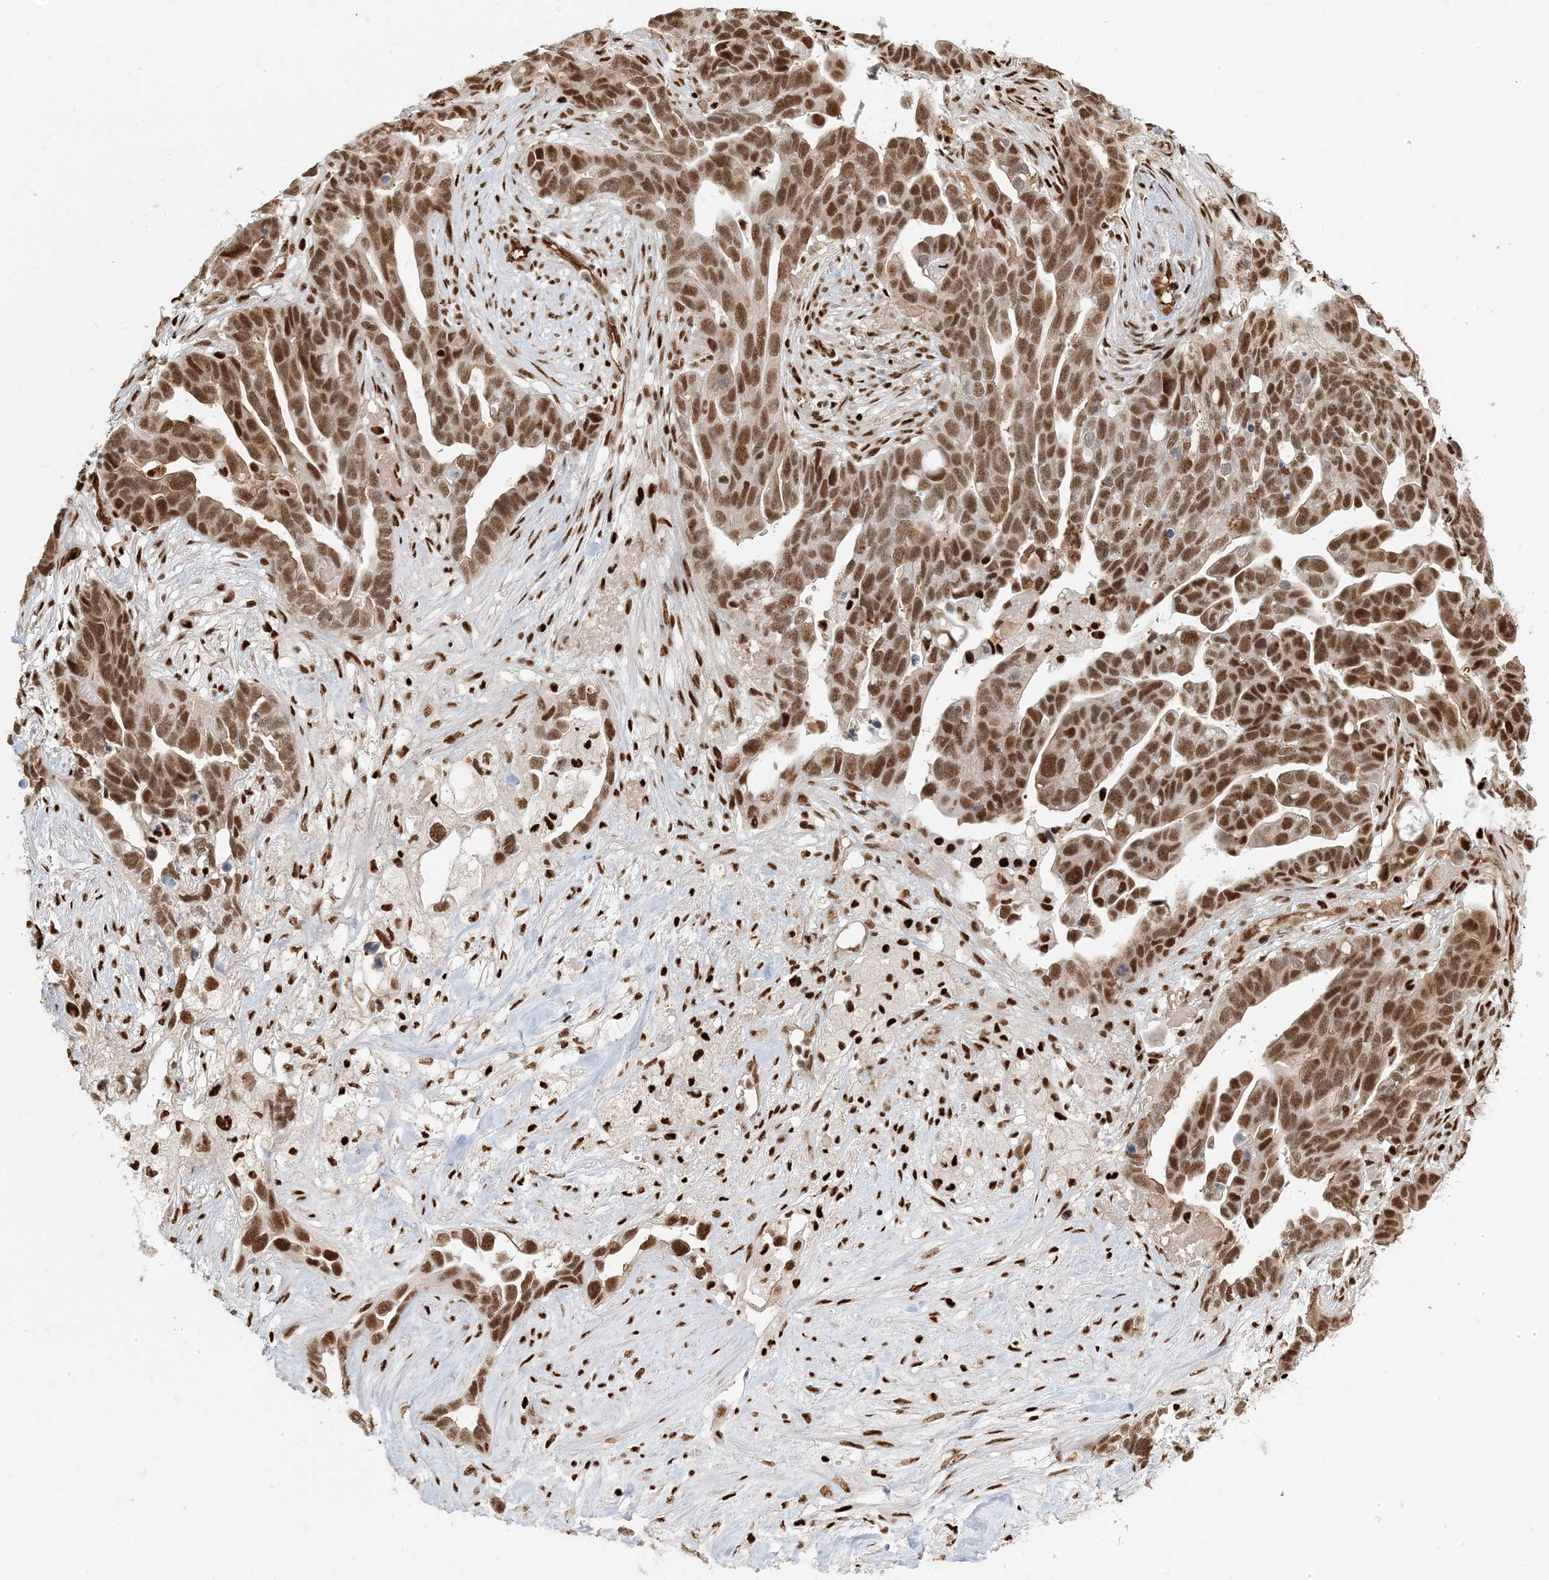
{"staining": {"intensity": "moderate", "quantity": ">75%", "location": "nuclear"}, "tissue": "ovarian cancer", "cell_type": "Tumor cells", "image_type": "cancer", "snomed": [{"axis": "morphology", "description": "Cystadenocarcinoma, serous, NOS"}, {"axis": "topography", "description": "Ovary"}], "caption": "Ovarian serous cystadenocarcinoma tissue demonstrates moderate nuclear expression in about >75% of tumor cells, visualized by immunohistochemistry.", "gene": "CKS2", "patient": {"sex": "female", "age": 54}}